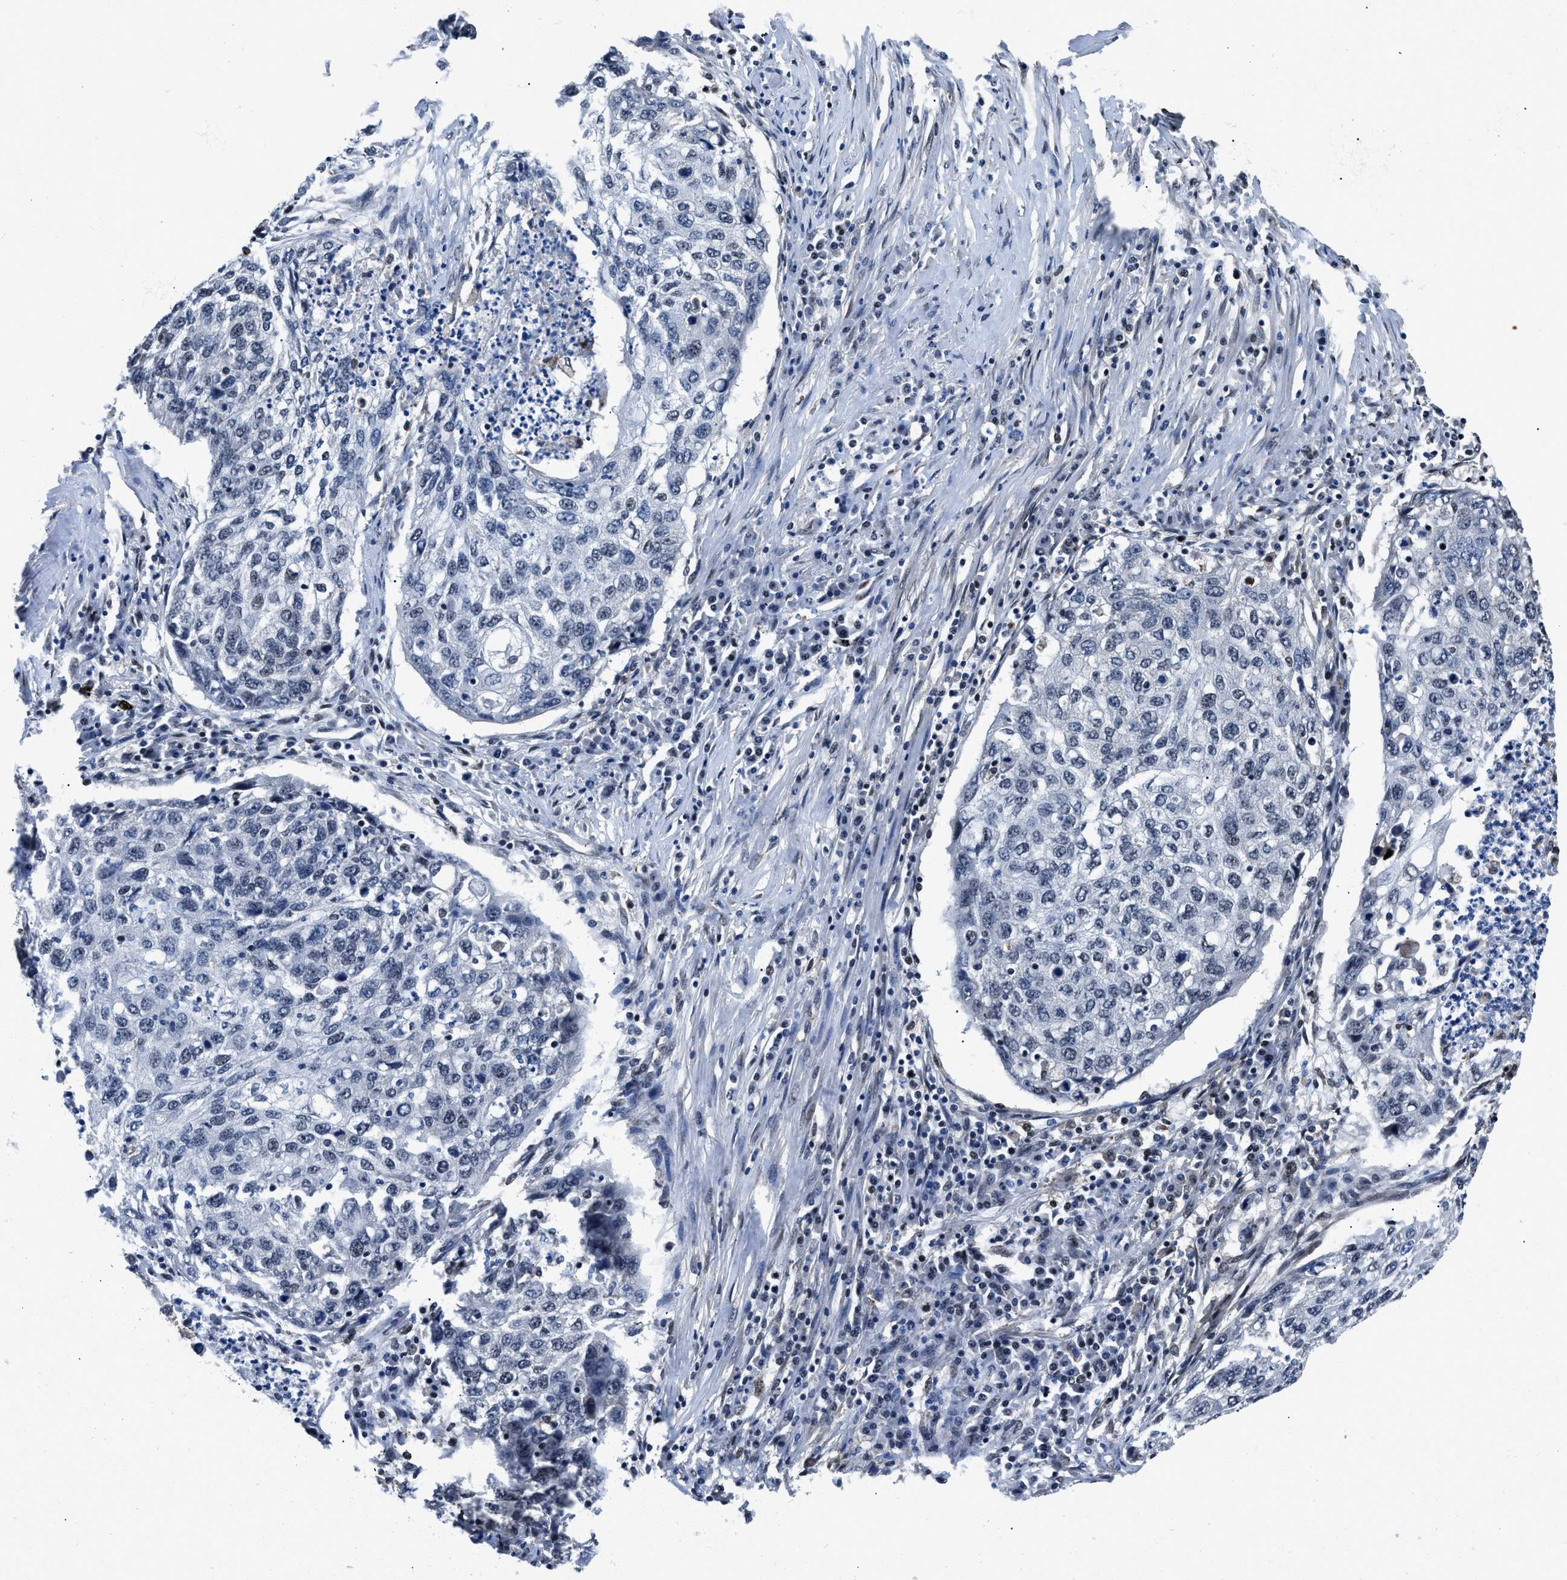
{"staining": {"intensity": "weak", "quantity": "<25%", "location": "nuclear"}, "tissue": "lung cancer", "cell_type": "Tumor cells", "image_type": "cancer", "snomed": [{"axis": "morphology", "description": "Squamous cell carcinoma, NOS"}, {"axis": "topography", "description": "Lung"}], "caption": "Protein analysis of squamous cell carcinoma (lung) displays no significant expression in tumor cells.", "gene": "HNRNPH2", "patient": {"sex": "female", "age": 63}}